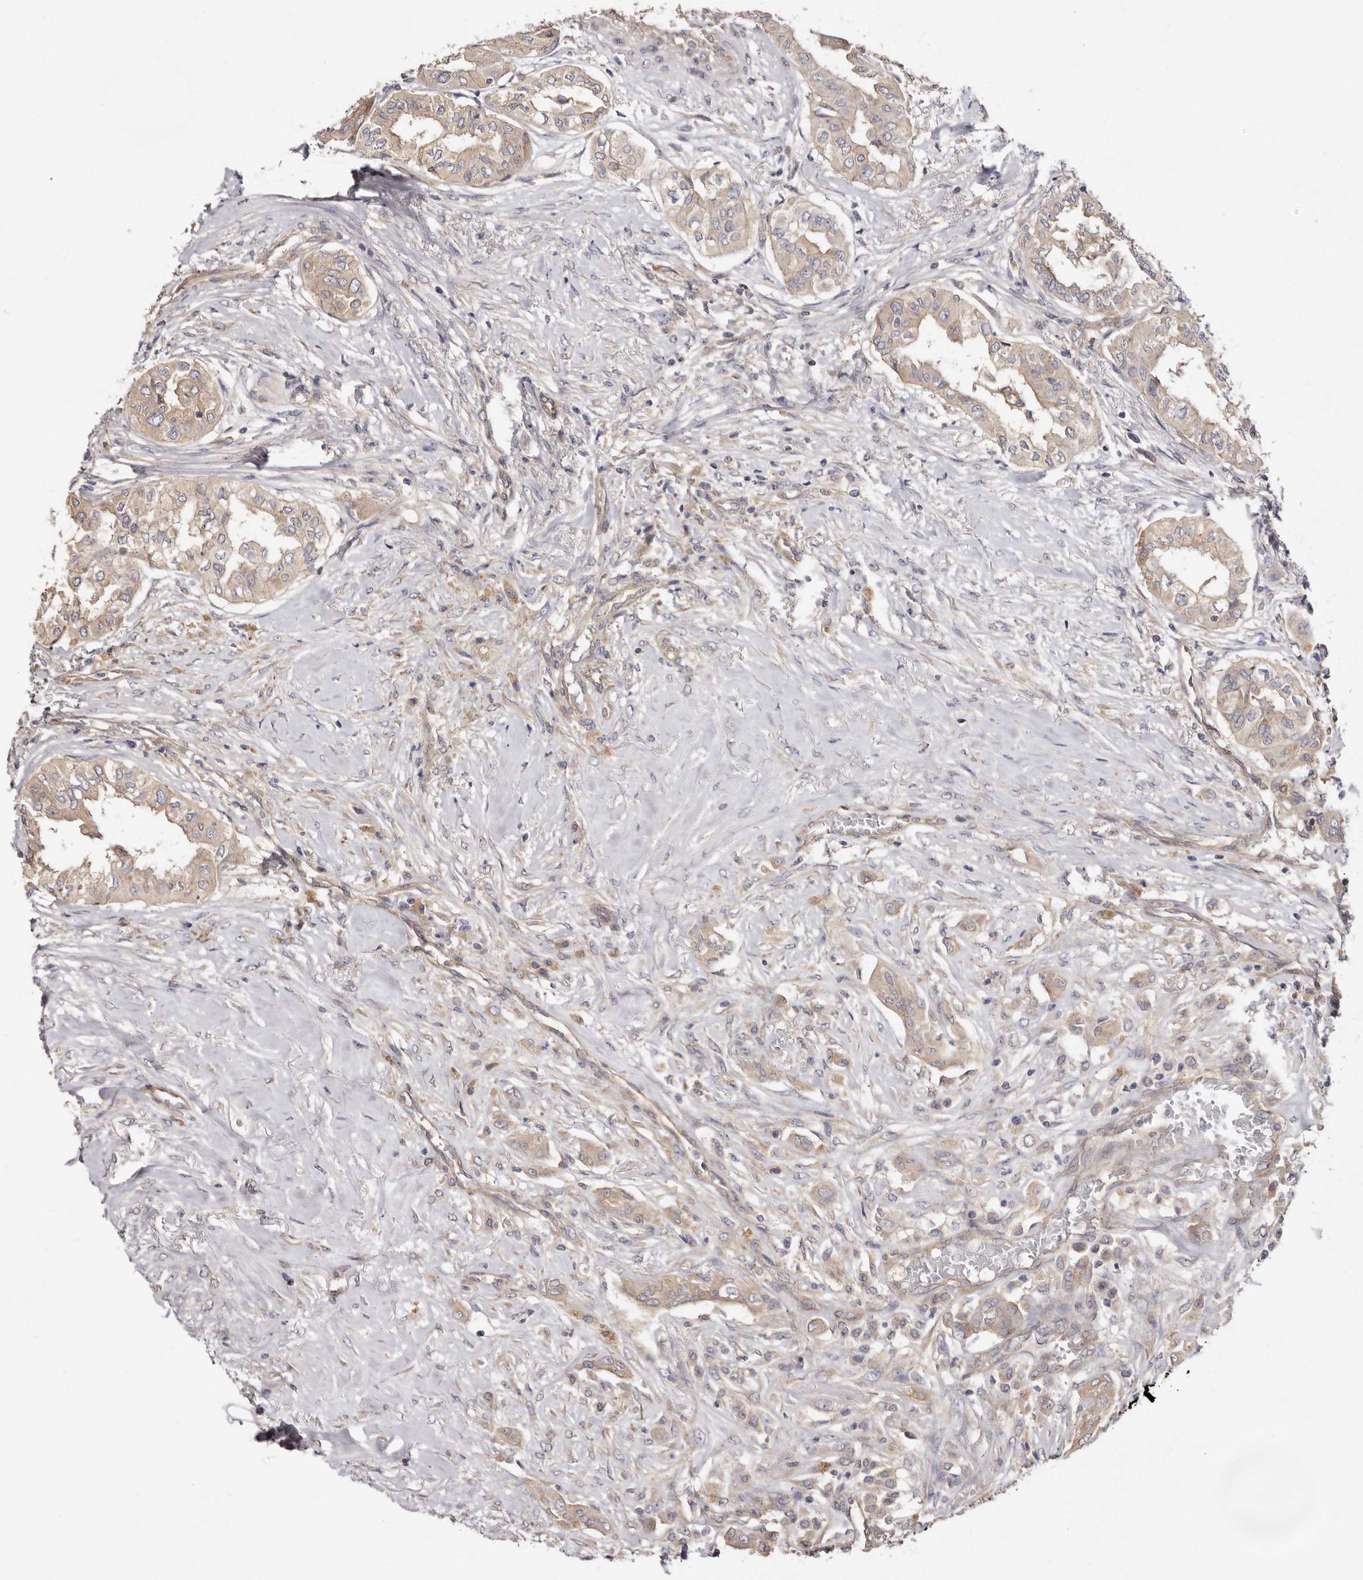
{"staining": {"intensity": "weak", "quantity": ">75%", "location": "cytoplasmic/membranous"}, "tissue": "thyroid cancer", "cell_type": "Tumor cells", "image_type": "cancer", "snomed": [{"axis": "morphology", "description": "Papillary adenocarcinoma, NOS"}, {"axis": "topography", "description": "Thyroid gland"}], "caption": "Tumor cells show weak cytoplasmic/membranous staining in about >75% of cells in papillary adenocarcinoma (thyroid).", "gene": "FAM167B", "patient": {"sex": "female", "age": 59}}